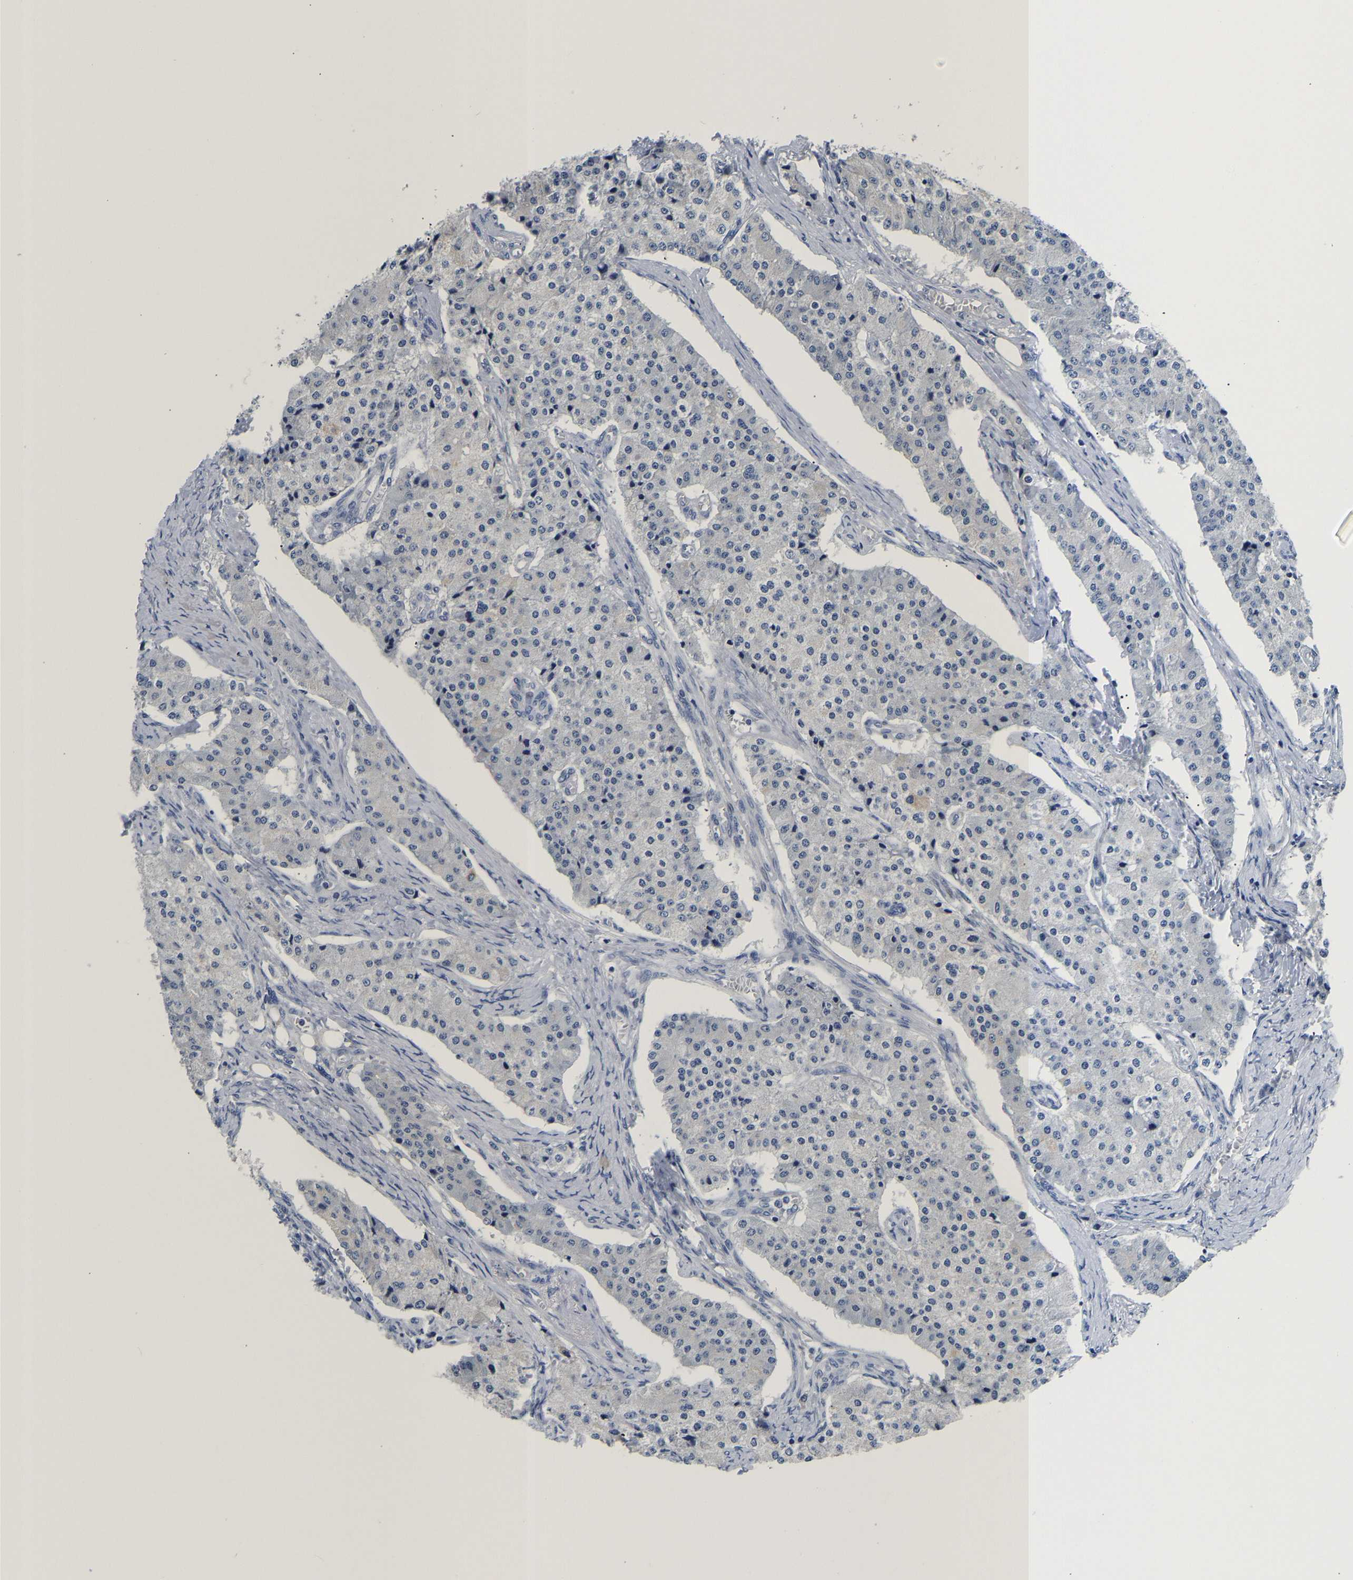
{"staining": {"intensity": "negative", "quantity": "none", "location": "none"}, "tissue": "carcinoid", "cell_type": "Tumor cells", "image_type": "cancer", "snomed": [{"axis": "morphology", "description": "Carcinoid, malignant, NOS"}, {"axis": "topography", "description": "Colon"}], "caption": "DAB immunohistochemical staining of carcinoid (malignant) reveals no significant positivity in tumor cells.", "gene": "PCK2", "patient": {"sex": "female", "age": 52}}